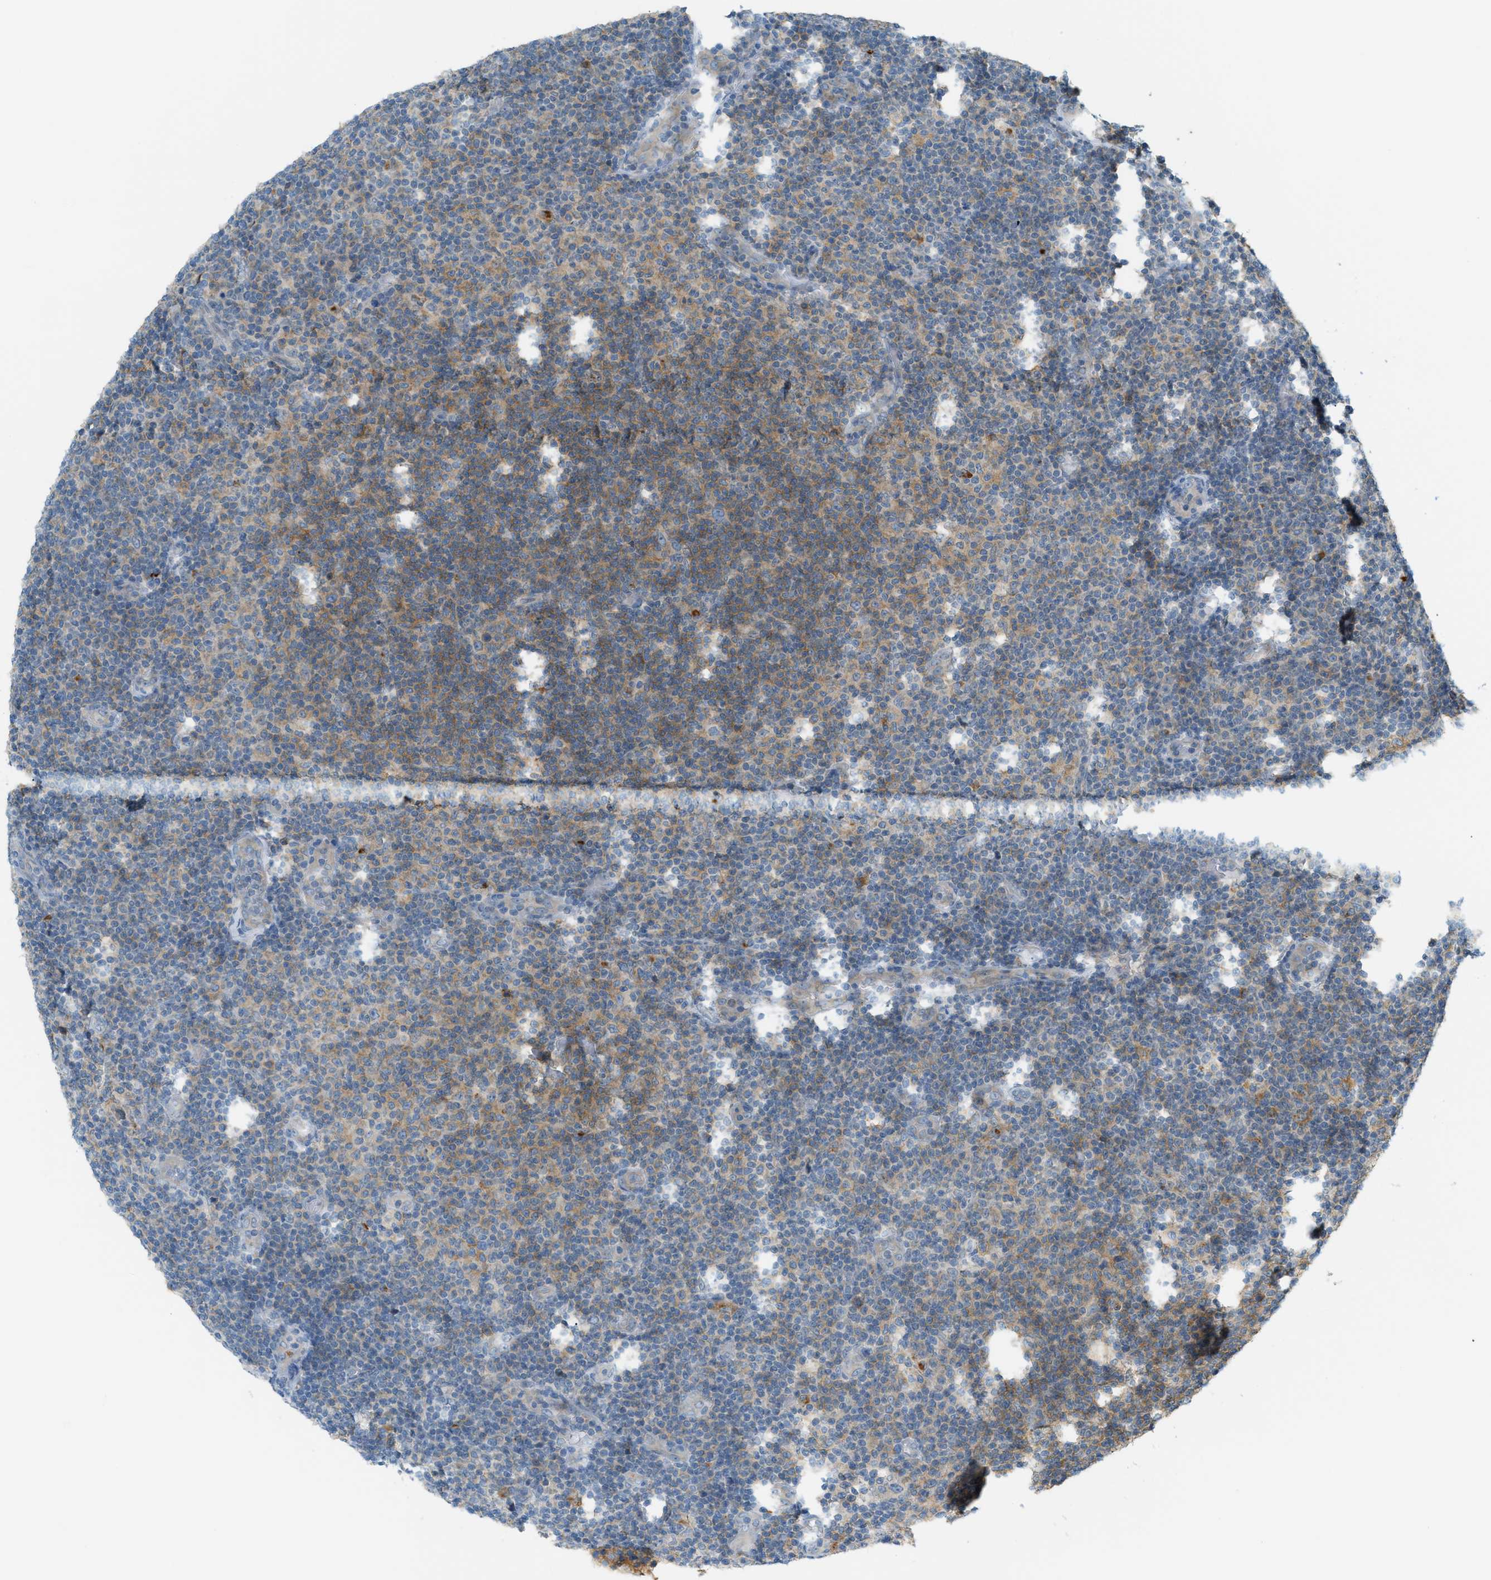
{"staining": {"intensity": "weak", "quantity": "<25%", "location": "cytoplasmic/membranous"}, "tissue": "lymphoma", "cell_type": "Tumor cells", "image_type": "cancer", "snomed": [{"axis": "morphology", "description": "Malignant lymphoma, non-Hodgkin's type, Low grade"}, {"axis": "topography", "description": "Lymph node"}], "caption": "The photomicrograph reveals no significant expression in tumor cells of lymphoma.", "gene": "DYRK1A", "patient": {"sex": "male", "age": 83}}